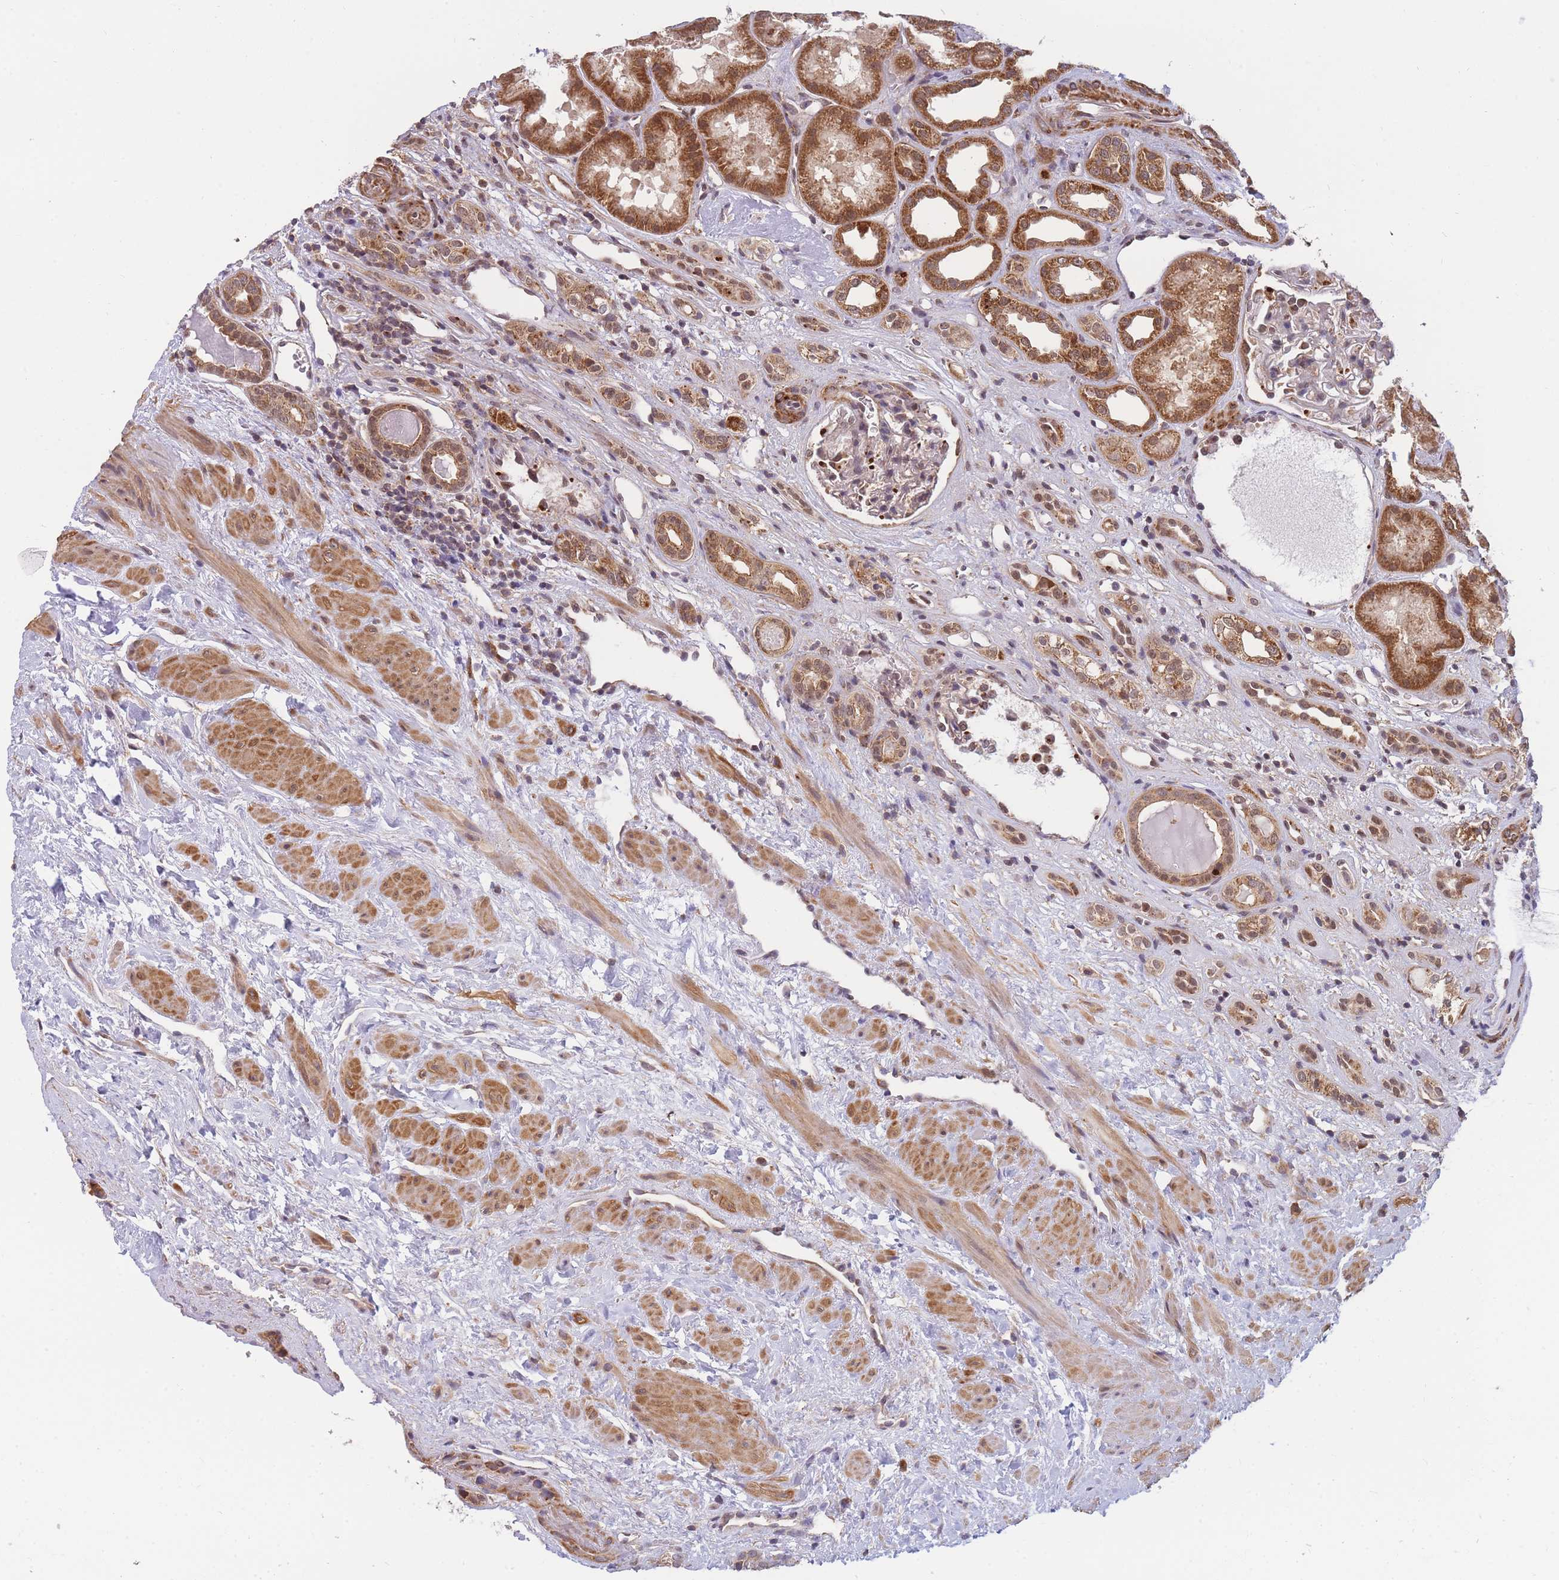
{"staining": {"intensity": "negative", "quantity": "none", "location": "none"}, "tissue": "kidney", "cell_type": "Cells in glomeruli", "image_type": "normal", "snomed": [{"axis": "morphology", "description": "Normal tissue, NOS"}, {"axis": "topography", "description": "Kidney"}], "caption": "High magnification brightfield microscopy of unremarkable kidney stained with DAB (brown) and counterstained with hematoxylin (blue): cells in glomeruli show no significant positivity.", "gene": "ENSG00000276345", "patient": {"sex": "male", "age": 61}}